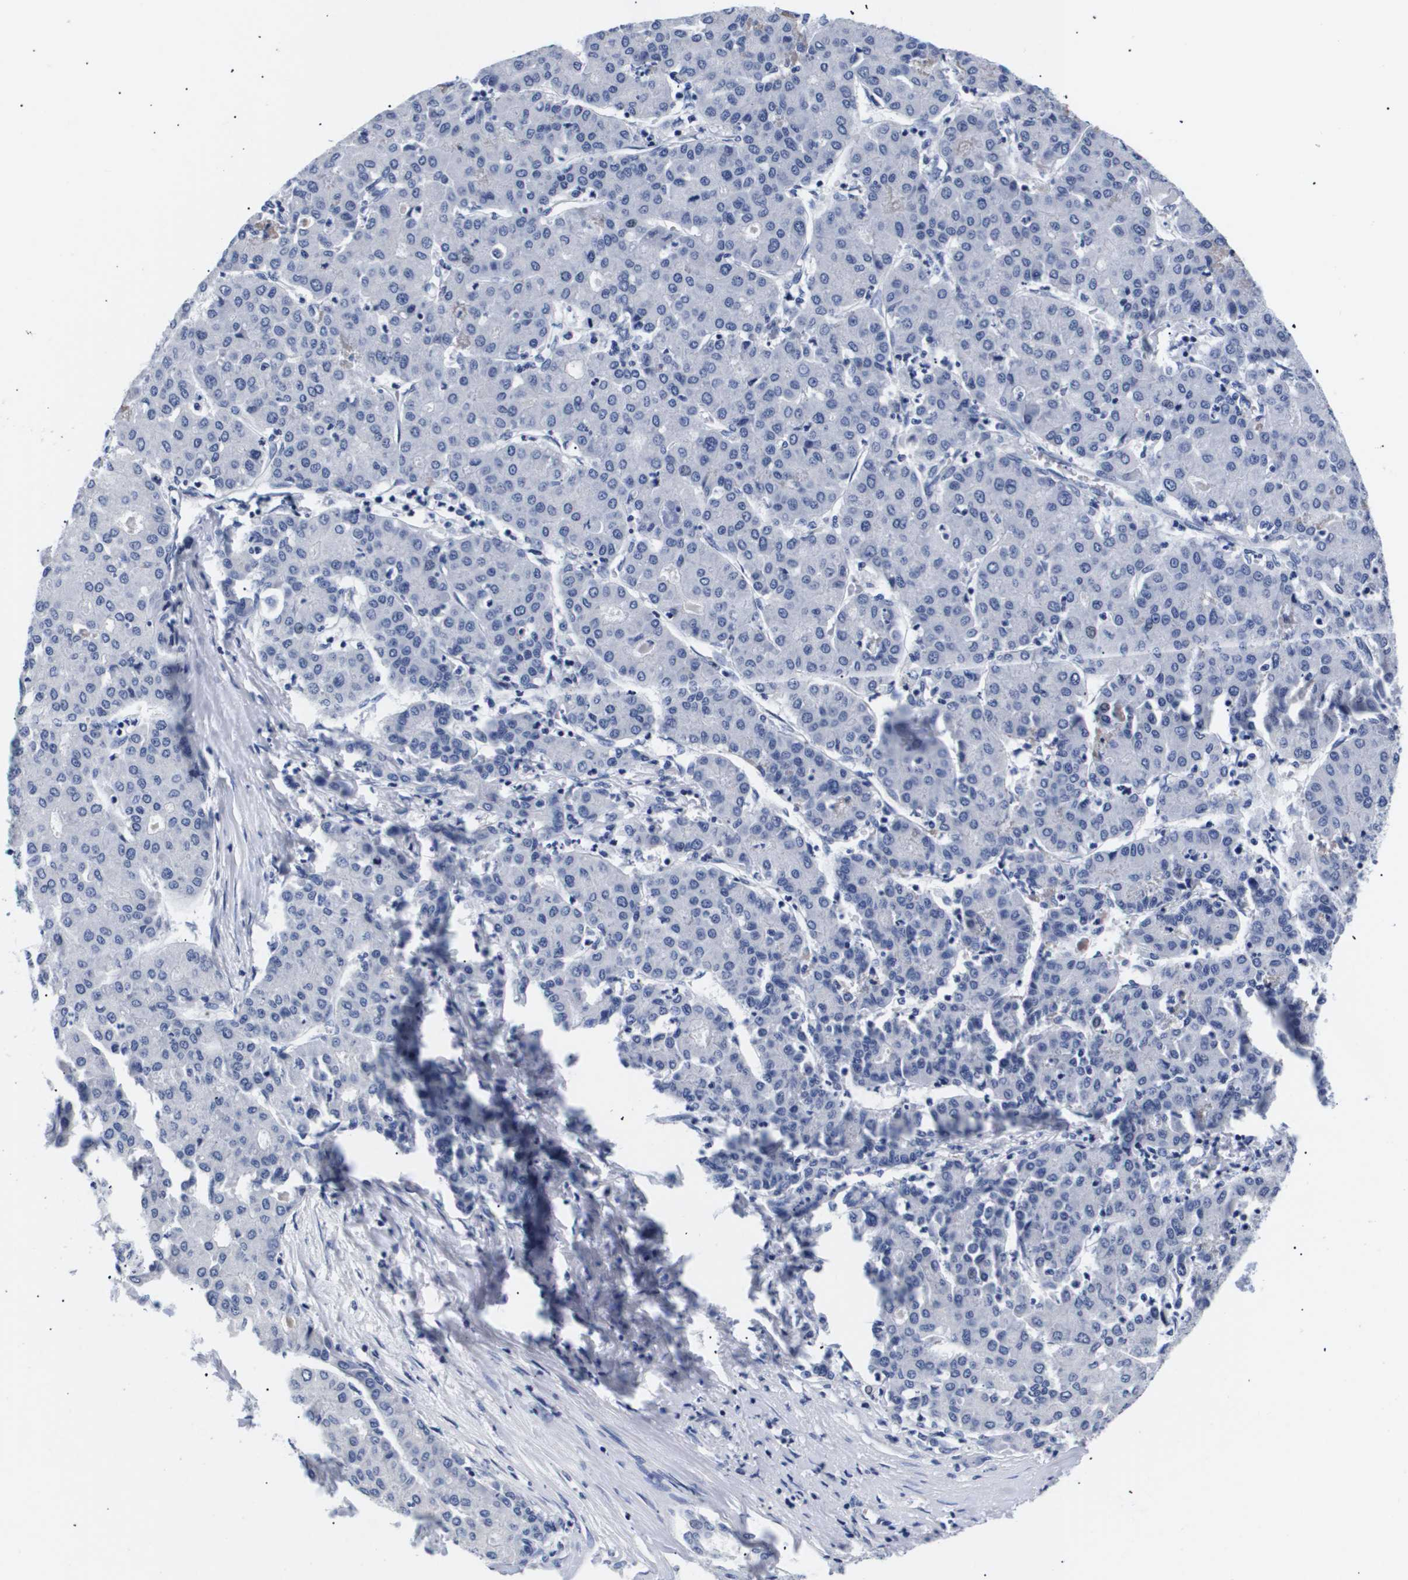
{"staining": {"intensity": "negative", "quantity": "none", "location": "none"}, "tissue": "liver cancer", "cell_type": "Tumor cells", "image_type": "cancer", "snomed": [{"axis": "morphology", "description": "Carcinoma, Hepatocellular, NOS"}, {"axis": "topography", "description": "Liver"}], "caption": "Tumor cells are negative for protein expression in human liver cancer (hepatocellular carcinoma). (Stains: DAB (3,3'-diaminobenzidine) immunohistochemistry (IHC) with hematoxylin counter stain, Microscopy: brightfield microscopy at high magnification).", "gene": "ATP6V0A4", "patient": {"sex": "male", "age": 65}}